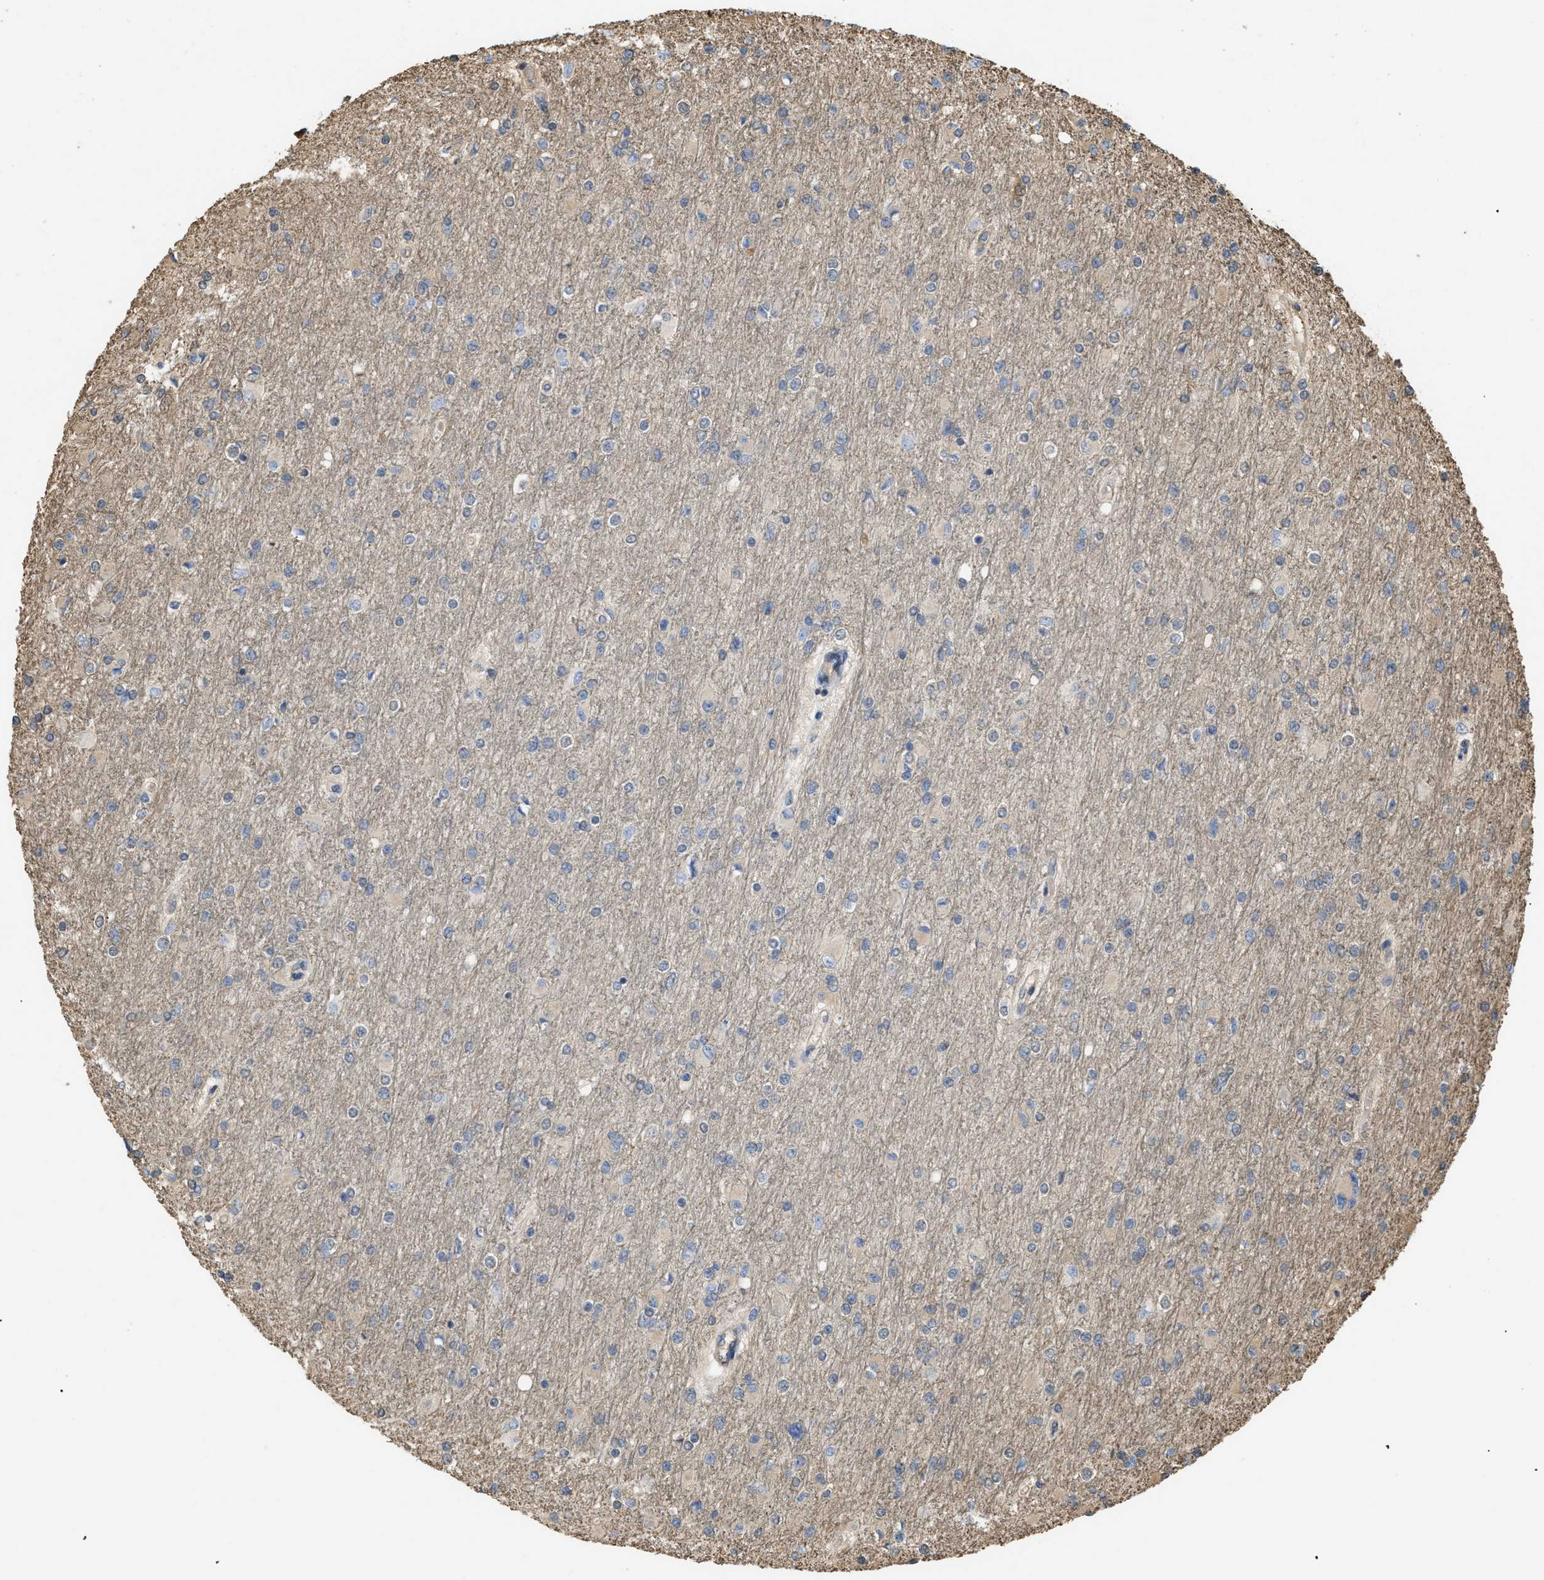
{"staining": {"intensity": "negative", "quantity": "none", "location": "none"}, "tissue": "glioma", "cell_type": "Tumor cells", "image_type": "cancer", "snomed": [{"axis": "morphology", "description": "Glioma, malignant, High grade"}, {"axis": "topography", "description": "Cerebral cortex"}], "caption": "There is no significant staining in tumor cells of malignant glioma (high-grade).", "gene": "CALM1", "patient": {"sex": "female", "age": 36}}